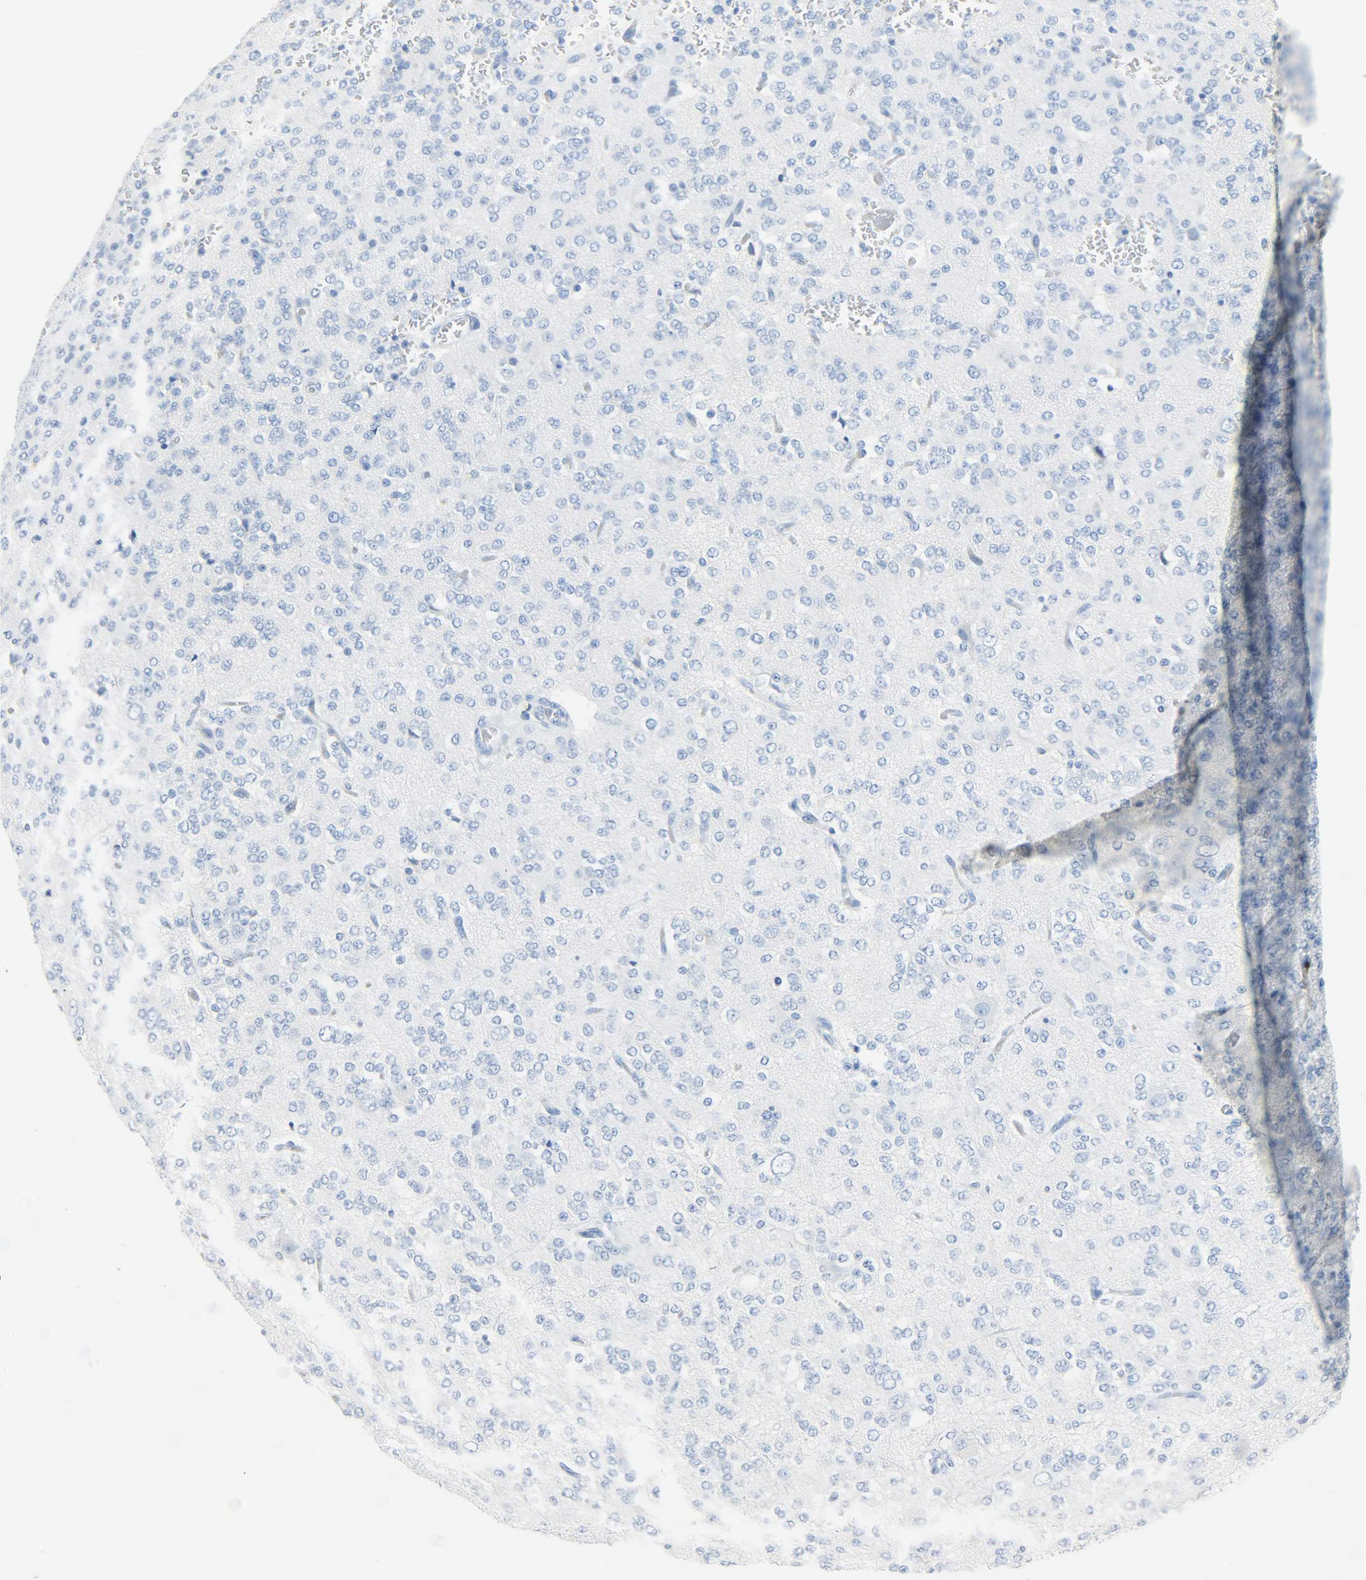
{"staining": {"intensity": "negative", "quantity": "none", "location": "none"}, "tissue": "glioma", "cell_type": "Tumor cells", "image_type": "cancer", "snomed": [{"axis": "morphology", "description": "Glioma, malignant, Low grade"}, {"axis": "topography", "description": "Brain"}], "caption": "High power microscopy image of an IHC photomicrograph of glioma, revealing no significant positivity in tumor cells.", "gene": "CA3", "patient": {"sex": "male", "age": 38}}